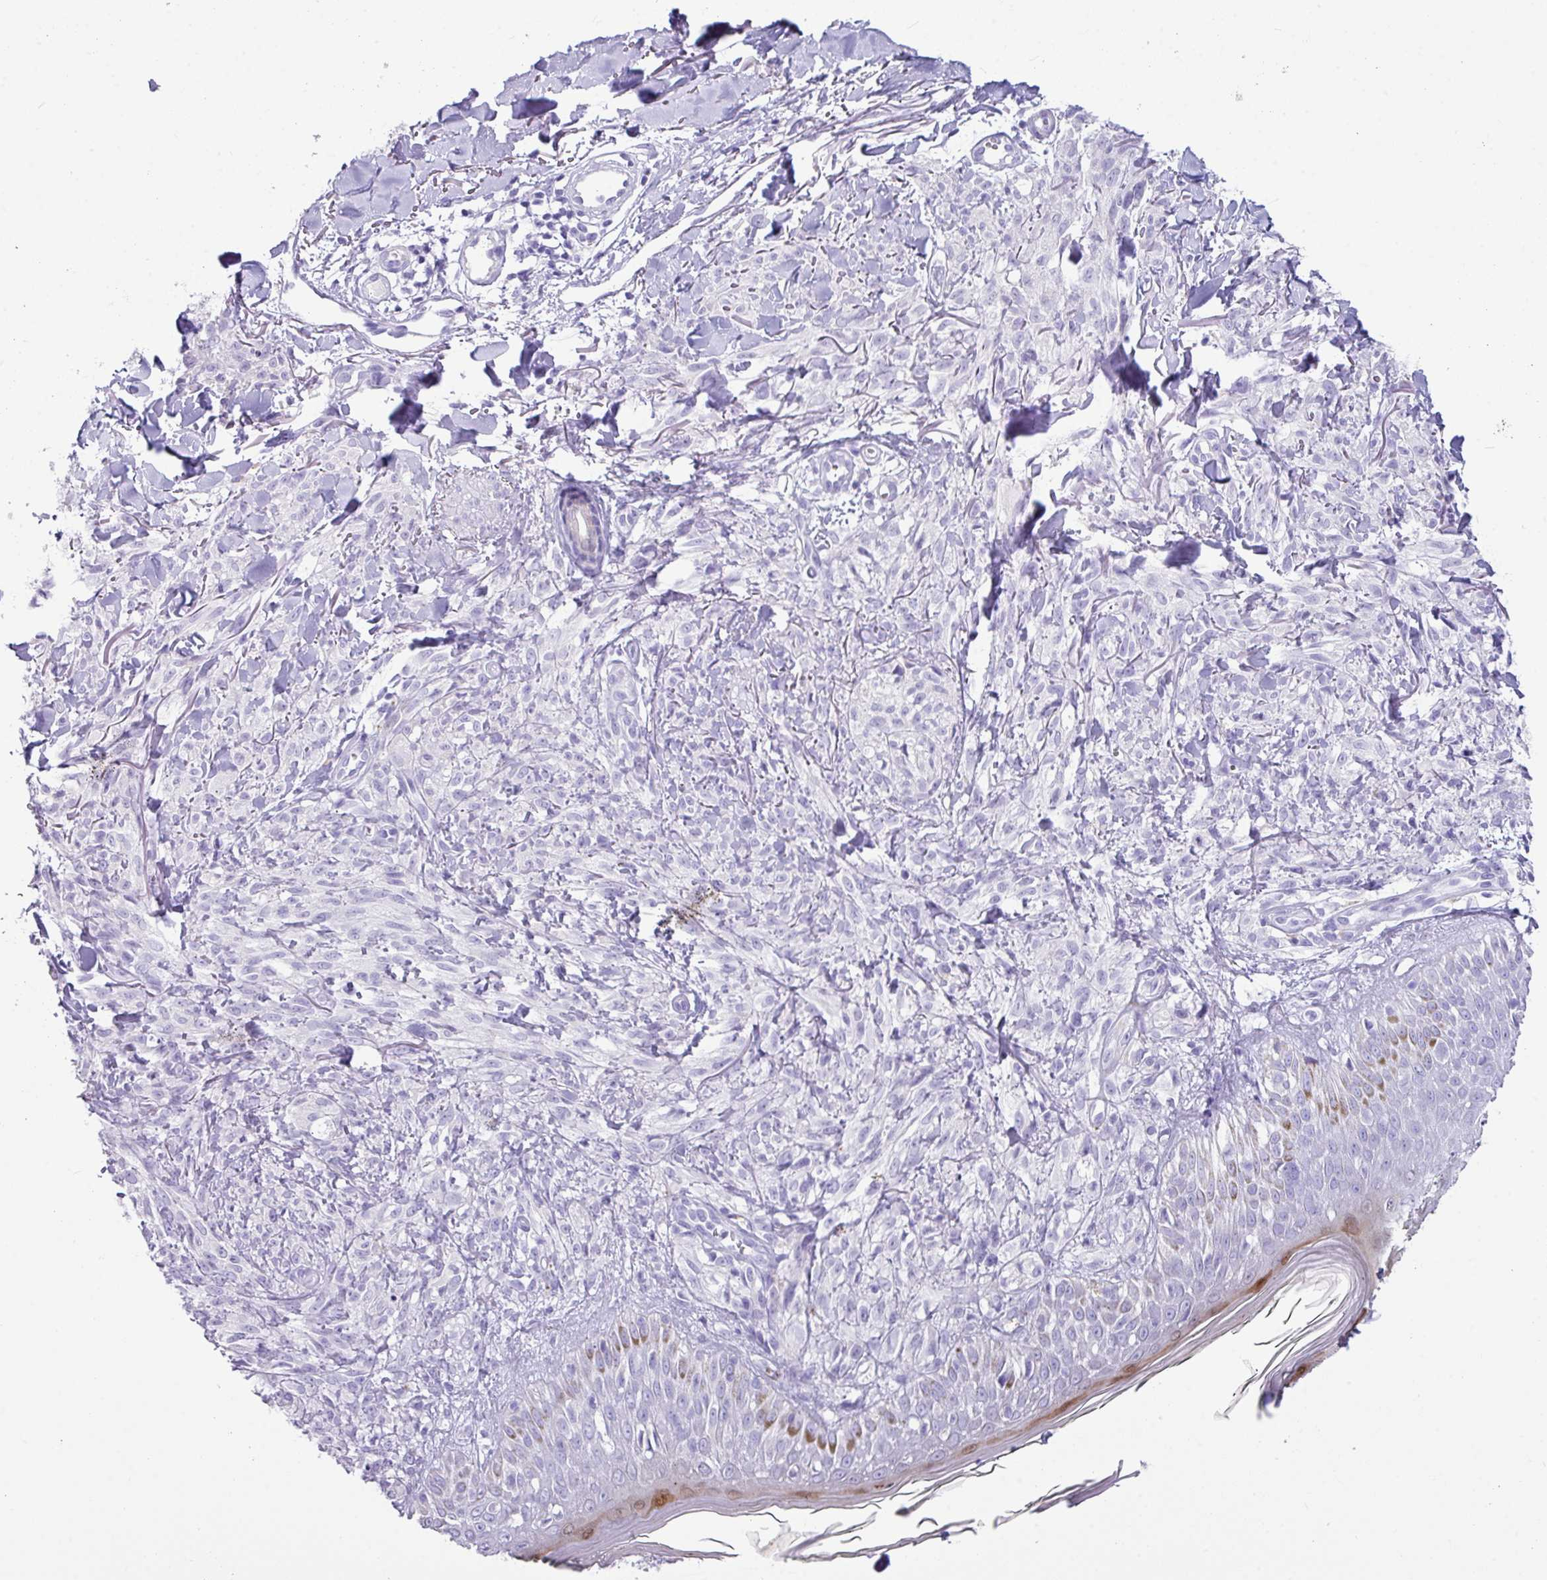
{"staining": {"intensity": "negative", "quantity": "none", "location": "none"}, "tissue": "melanoma", "cell_type": "Tumor cells", "image_type": "cancer", "snomed": [{"axis": "morphology", "description": "Malignant melanoma, NOS"}, {"axis": "topography", "description": "Skin of forearm"}], "caption": "Melanoma stained for a protein using immunohistochemistry (IHC) displays no positivity tumor cells.", "gene": "NCCRP1", "patient": {"sex": "female", "age": 65}}